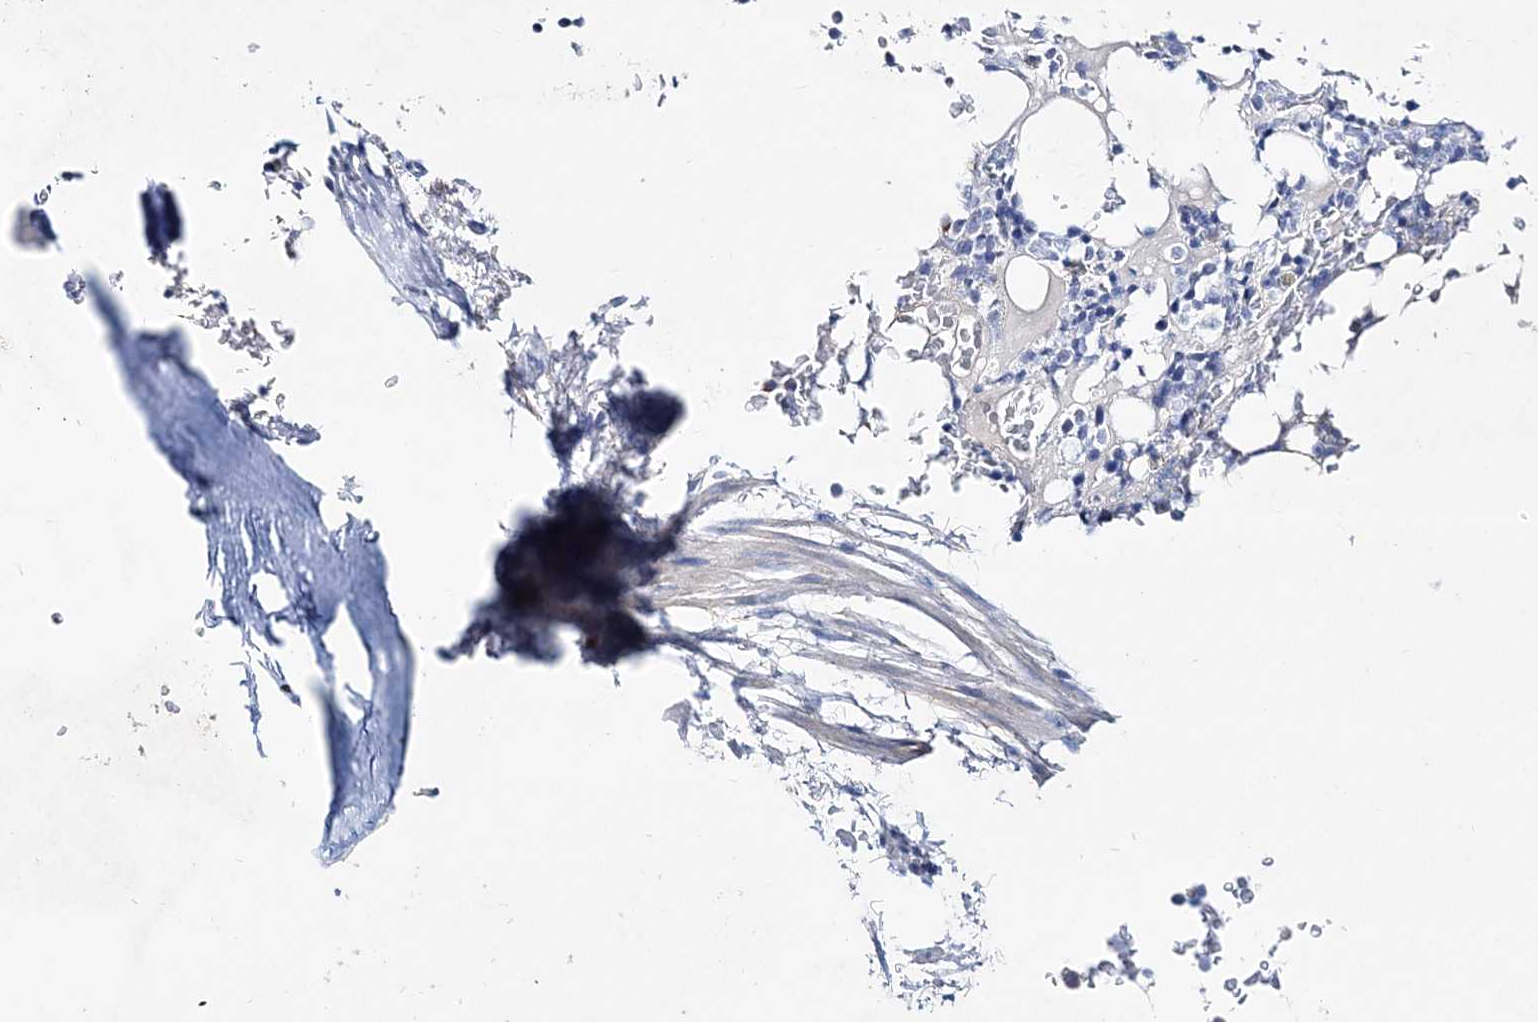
{"staining": {"intensity": "negative", "quantity": "none", "location": "none"}, "tissue": "bone marrow", "cell_type": "Hematopoietic cells", "image_type": "normal", "snomed": [{"axis": "morphology", "description": "Normal tissue, NOS"}, {"axis": "topography", "description": "Bone marrow"}], "caption": "Immunohistochemical staining of benign human bone marrow exhibits no significant positivity in hematopoietic cells.", "gene": "SPINK7", "patient": {"sex": "male", "age": 58}}